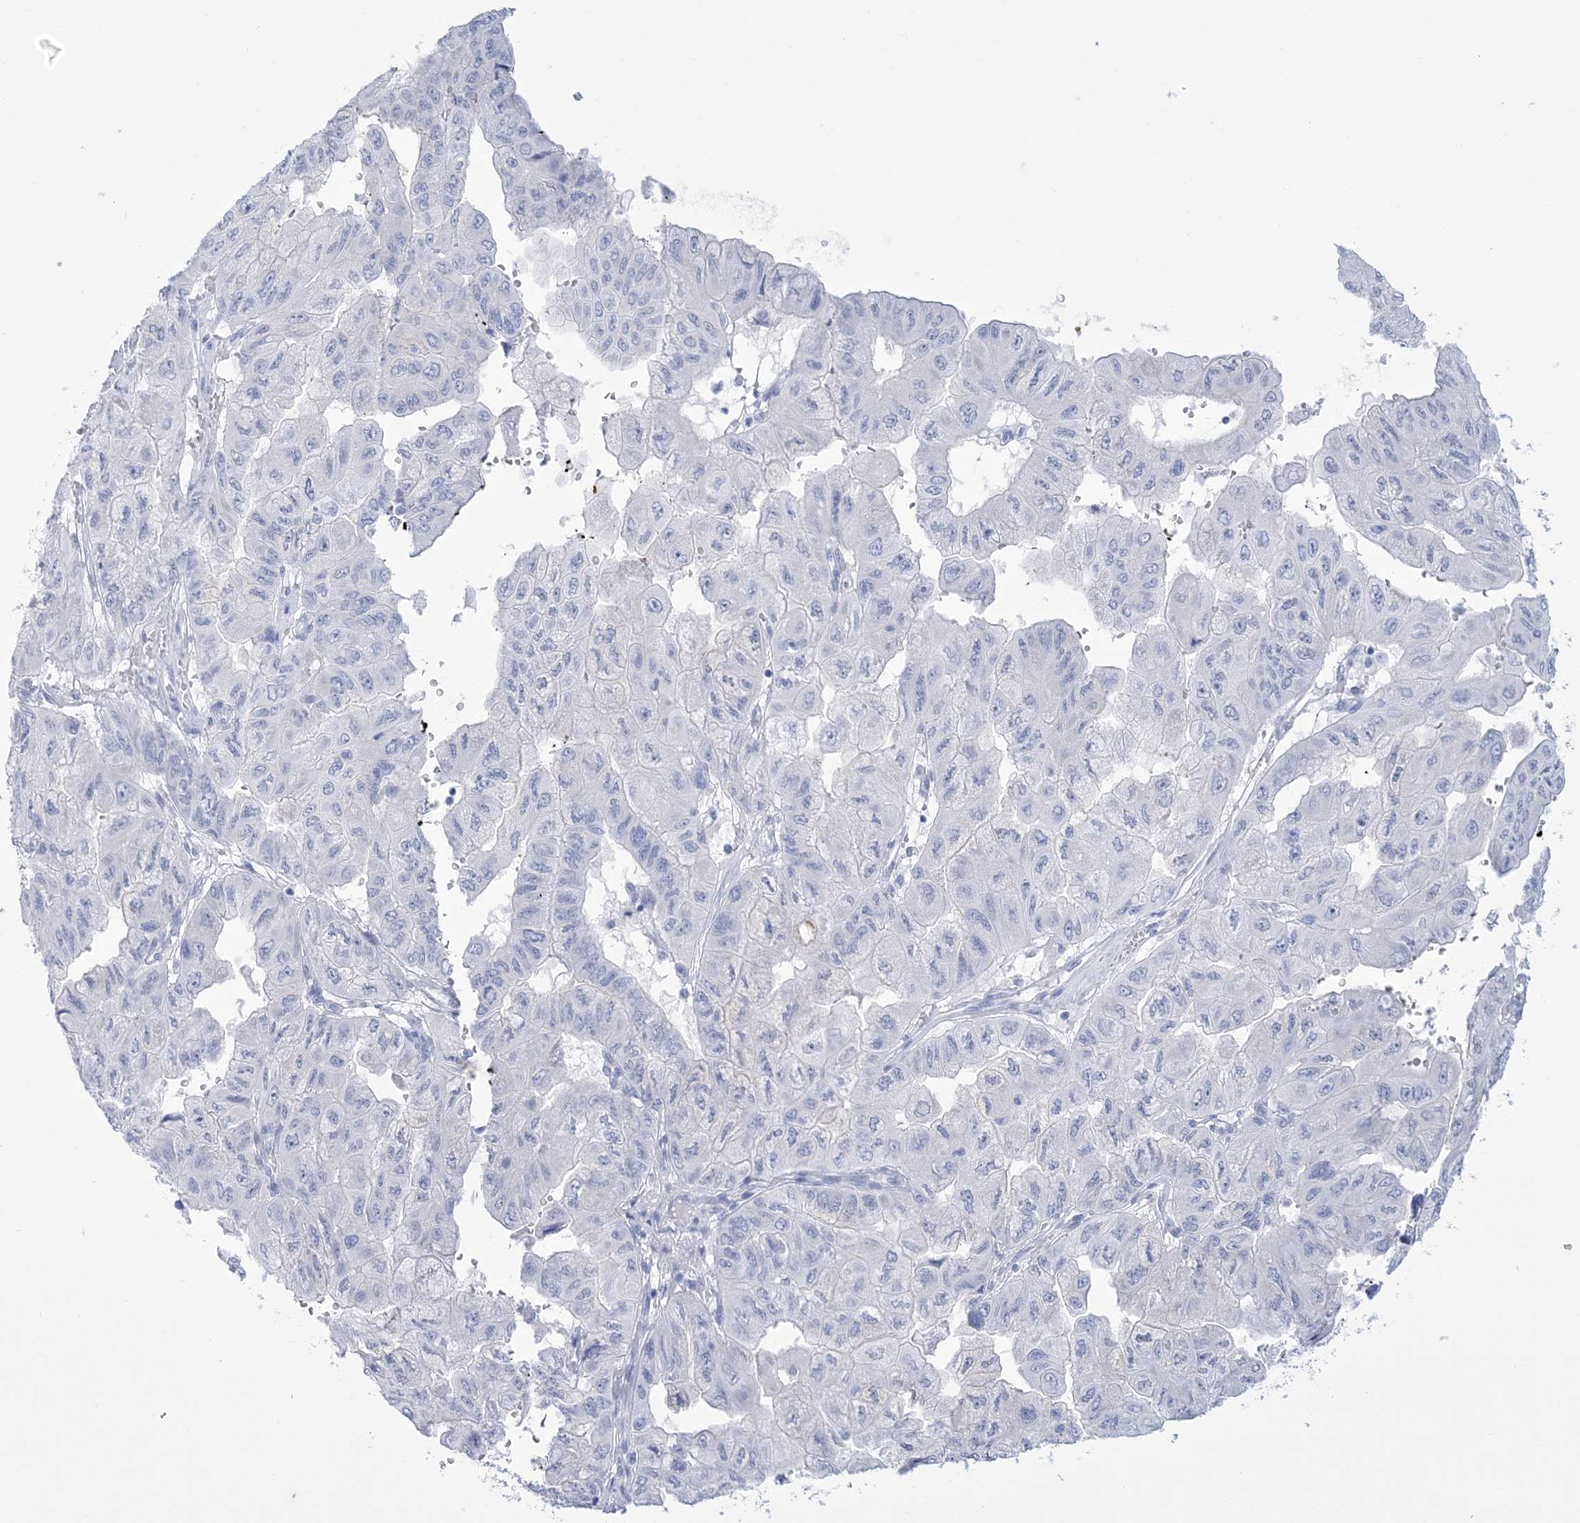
{"staining": {"intensity": "negative", "quantity": "none", "location": "none"}, "tissue": "pancreatic cancer", "cell_type": "Tumor cells", "image_type": "cancer", "snomed": [{"axis": "morphology", "description": "Adenocarcinoma, NOS"}, {"axis": "topography", "description": "Pancreas"}], "caption": "This is a micrograph of IHC staining of adenocarcinoma (pancreatic), which shows no positivity in tumor cells. (IHC, brightfield microscopy, high magnification).", "gene": "RBP2", "patient": {"sex": "male", "age": 51}}